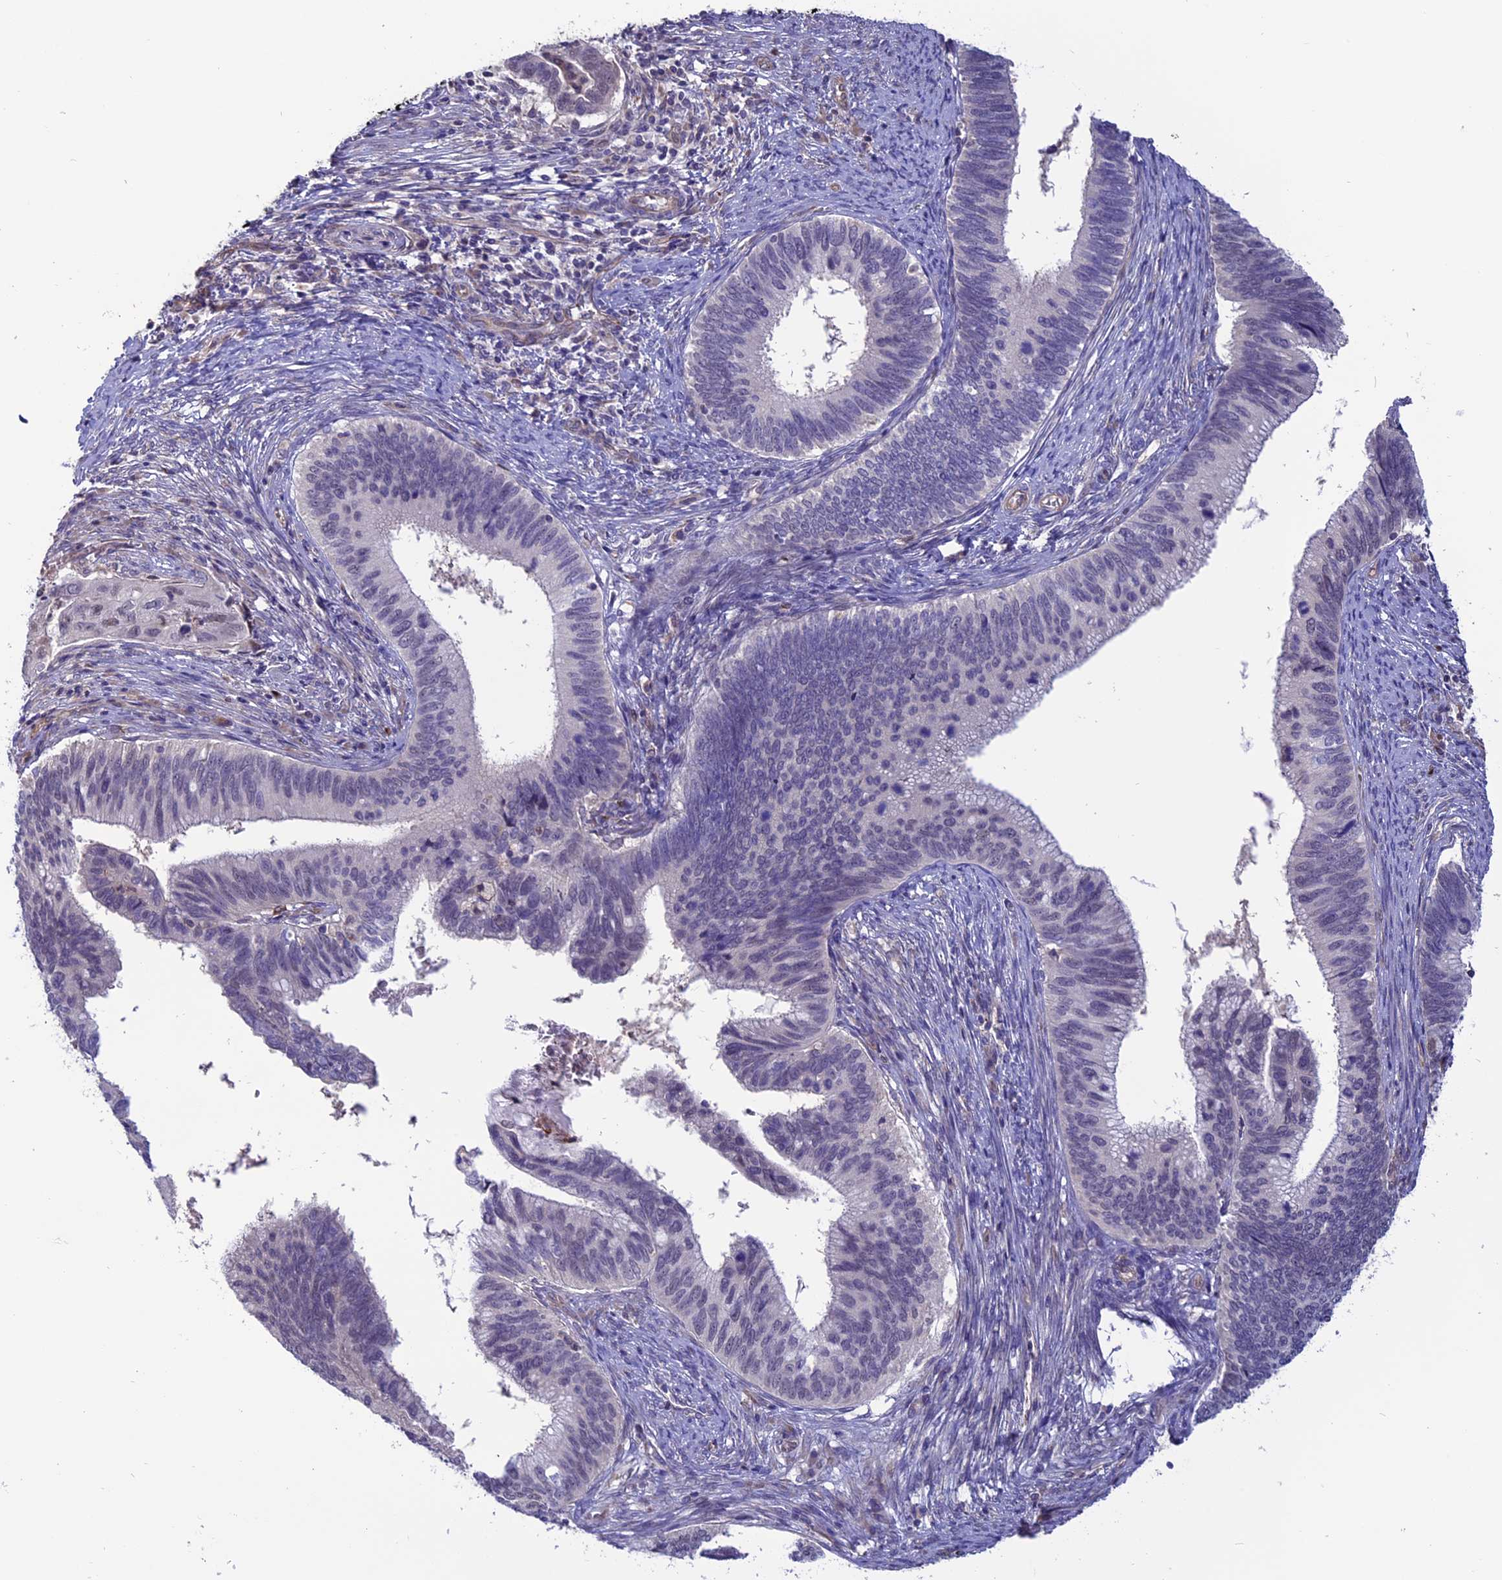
{"staining": {"intensity": "negative", "quantity": "none", "location": "none"}, "tissue": "cervical cancer", "cell_type": "Tumor cells", "image_type": "cancer", "snomed": [{"axis": "morphology", "description": "Adenocarcinoma, NOS"}, {"axis": "topography", "description": "Cervix"}], "caption": "The IHC image has no significant positivity in tumor cells of cervical adenocarcinoma tissue. (Immunohistochemistry (ihc), brightfield microscopy, high magnification).", "gene": "PDILT", "patient": {"sex": "female", "age": 42}}